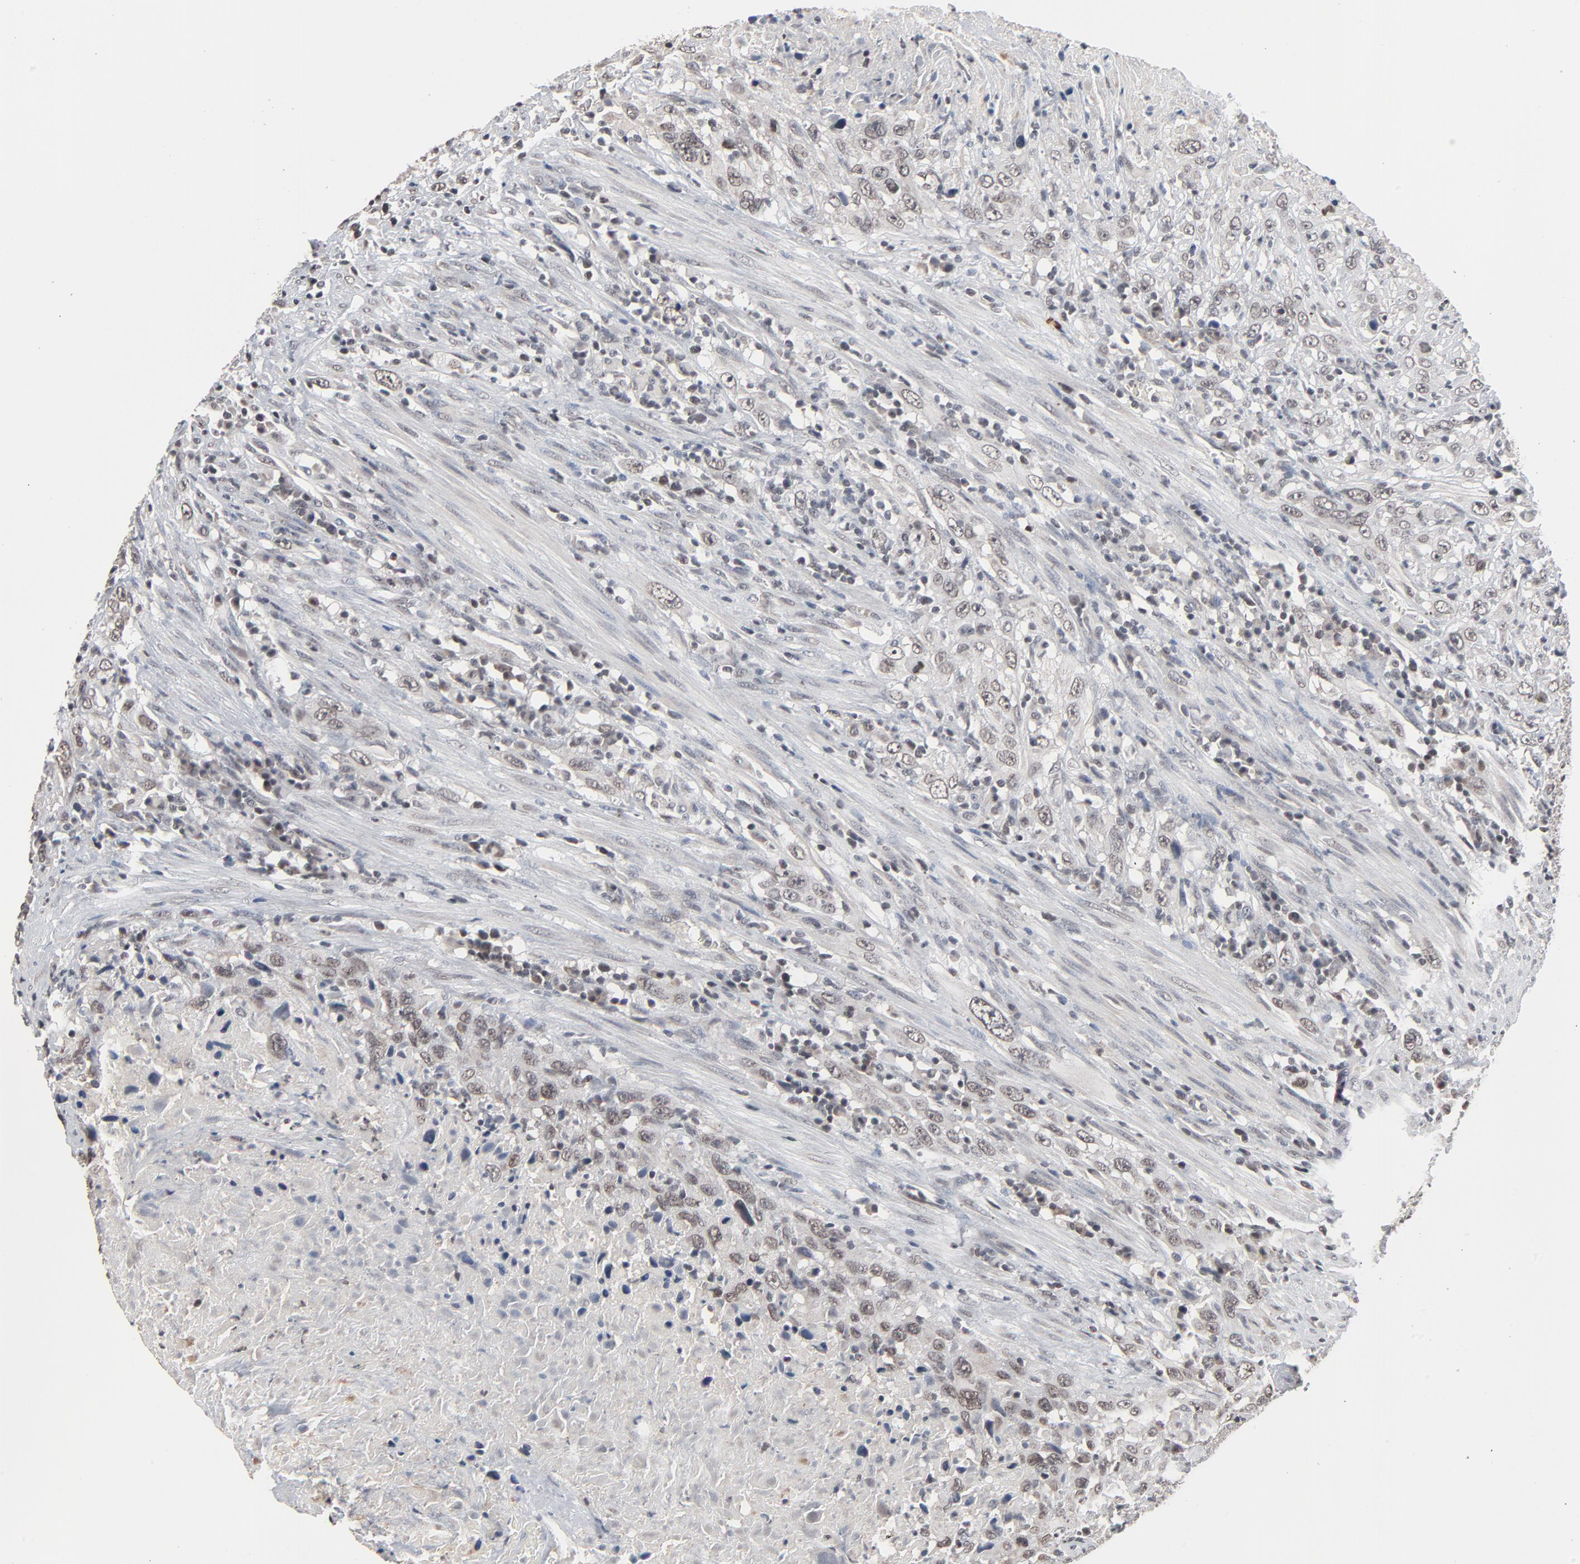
{"staining": {"intensity": "weak", "quantity": "<25%", "location": "cytoplasmic/membranous"}, "tissue": "urothelial cancer", "cell_type": "Tumor cells", "image_type": "cancer", "snomed": [{"axis": "morphology", "description": "Urothelial carcinoma, High grade"}, {"axis": "topography", "description": "Urinary bladder"}], "caption": "Image shows no protein expression in tumor cells of urothelial carcinoma (high-grade) tissue.", "gene": "ZNF419", "patient": {"sex": "male", "age": 61}}